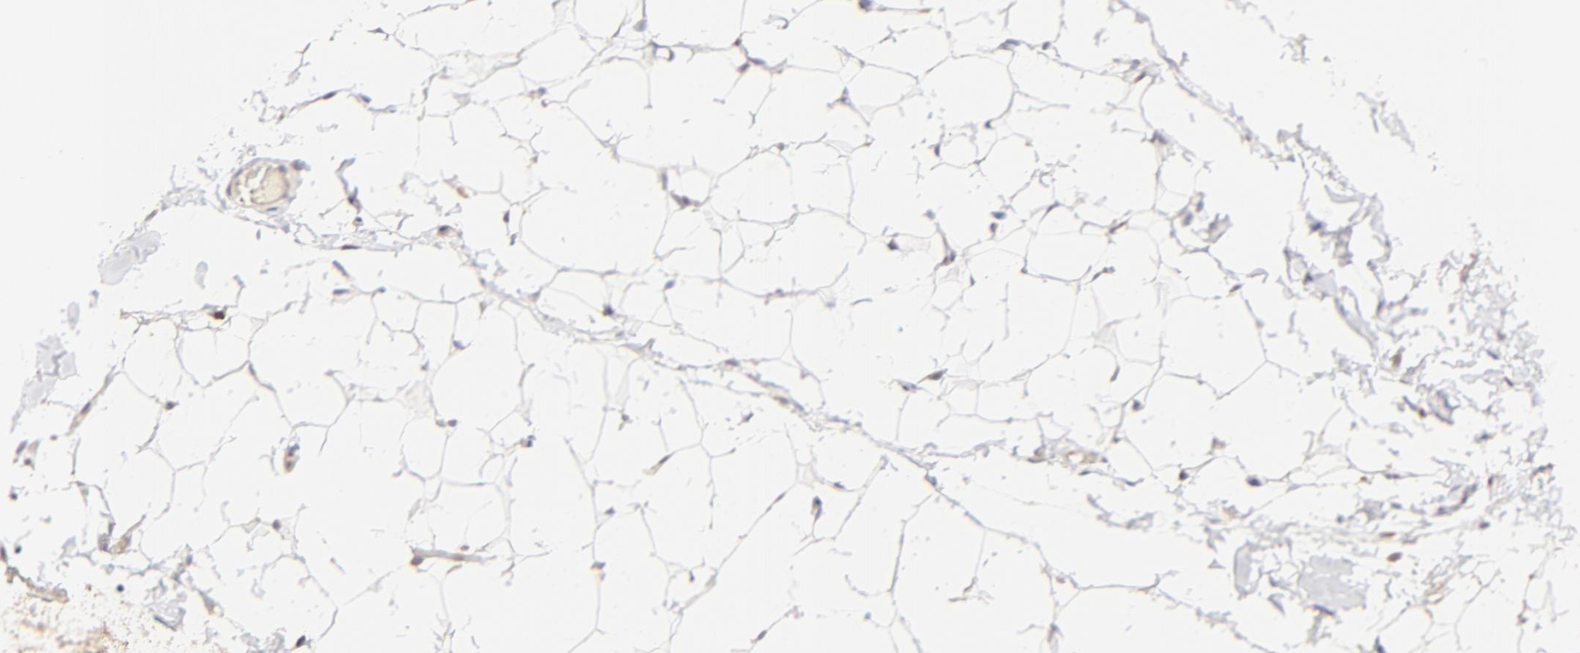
{"staining": {"intensity": "weak", "quantity": ">75%", "location": "cytoplasmic/membranous"}, "tissue": "adipose tissue", "cell_type": "Adipocytes", "image_type": "normal", "snomed": [{"axis": "morphology", "description": "Normal tissue, NOS"}, {"axis": "topography", "description": "Soft tissue"}], "caption": "A low amount of weak cytoplasmic/membranous staining is identified in about >75% of adipocytes in unremarkable adipose tissue.", "gene": "MAP2K7", "patient": {"sex": "male", "age": 26}}